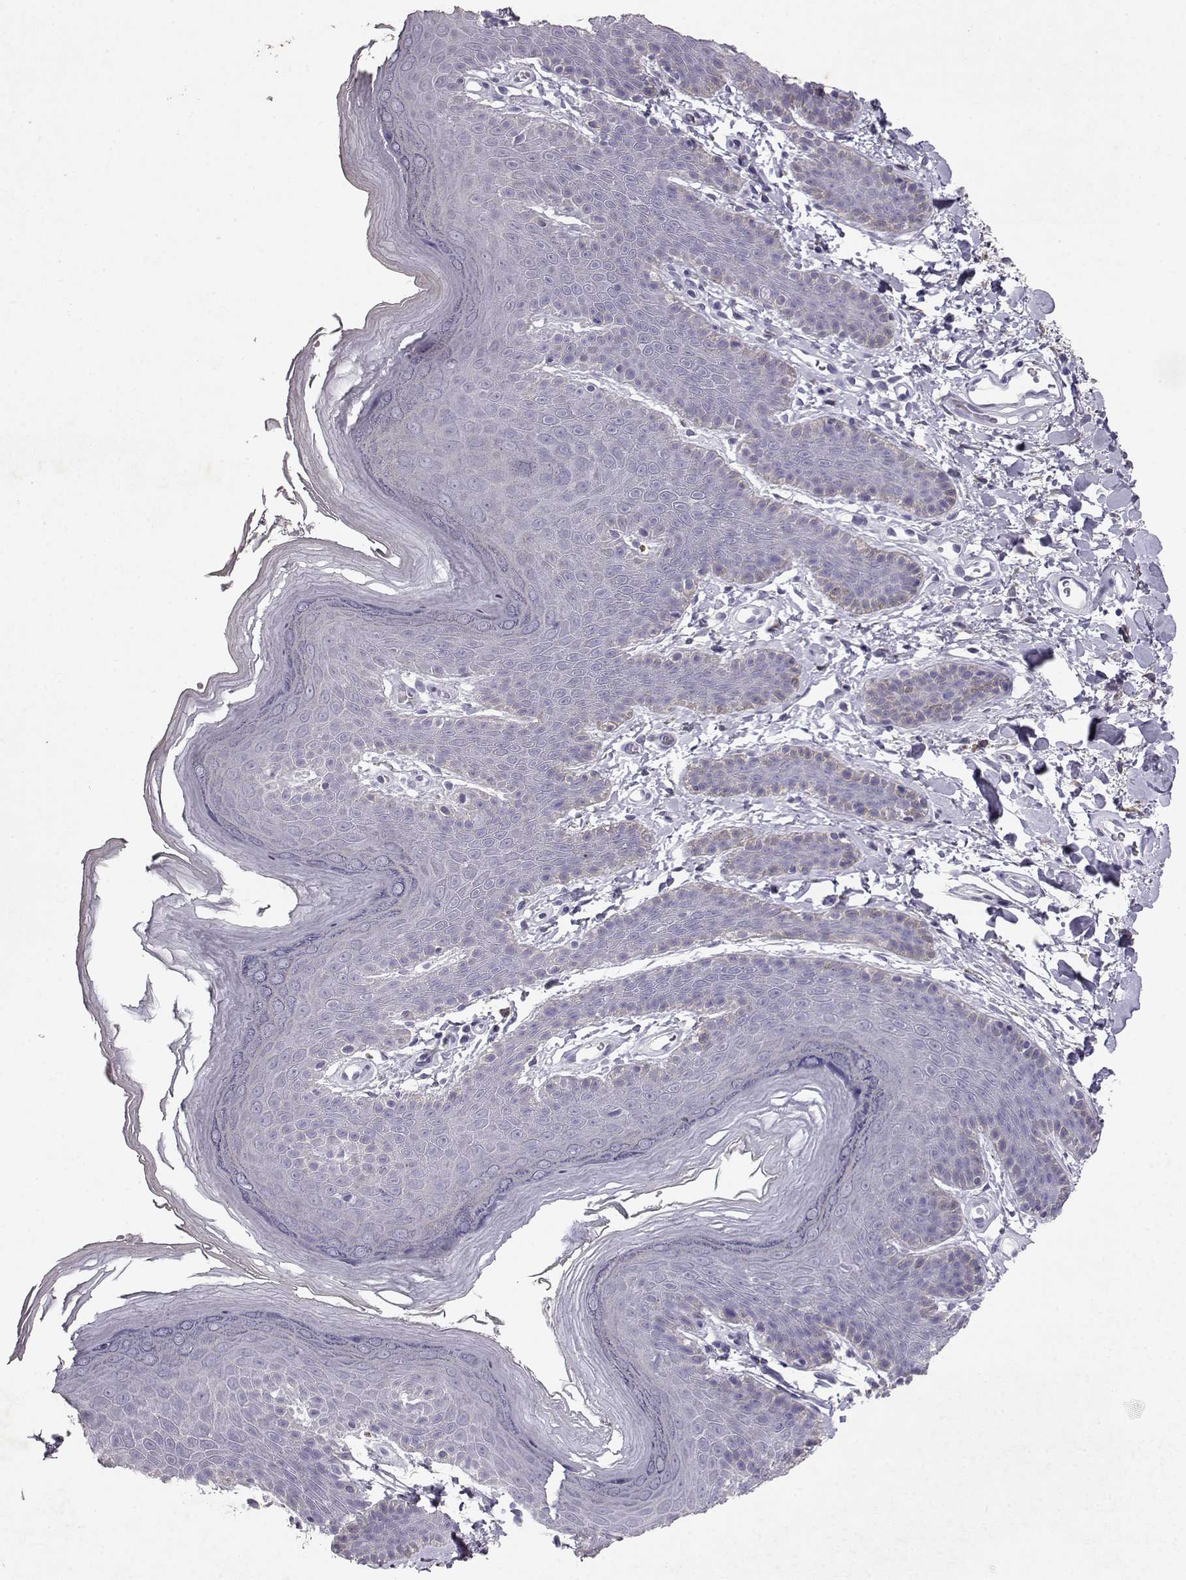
{"staining": {"intensity": "negative", "quantity": "none", "location": "none"}, "tissue": "skin", "cell_type": "Epidermal cells", "image_type": "normal", "snomed": [{"axis": "morphology", "description": "Normal tissue, NOS"}, {"axis": "topography", "description": "Anal"}], "caption": "Unremarkable skin was stained to show a protein in brown. There is no significant staining in epidermal cells. Brightfield microscopy of immunohistochemistry (IHC) stained with DAB (3,3'-diaminobenzidine) (brown) and hematoxylin (blue), captured at high magnification.", "gene": "RD3", "patient": {"sex": "male", "age": 53}}